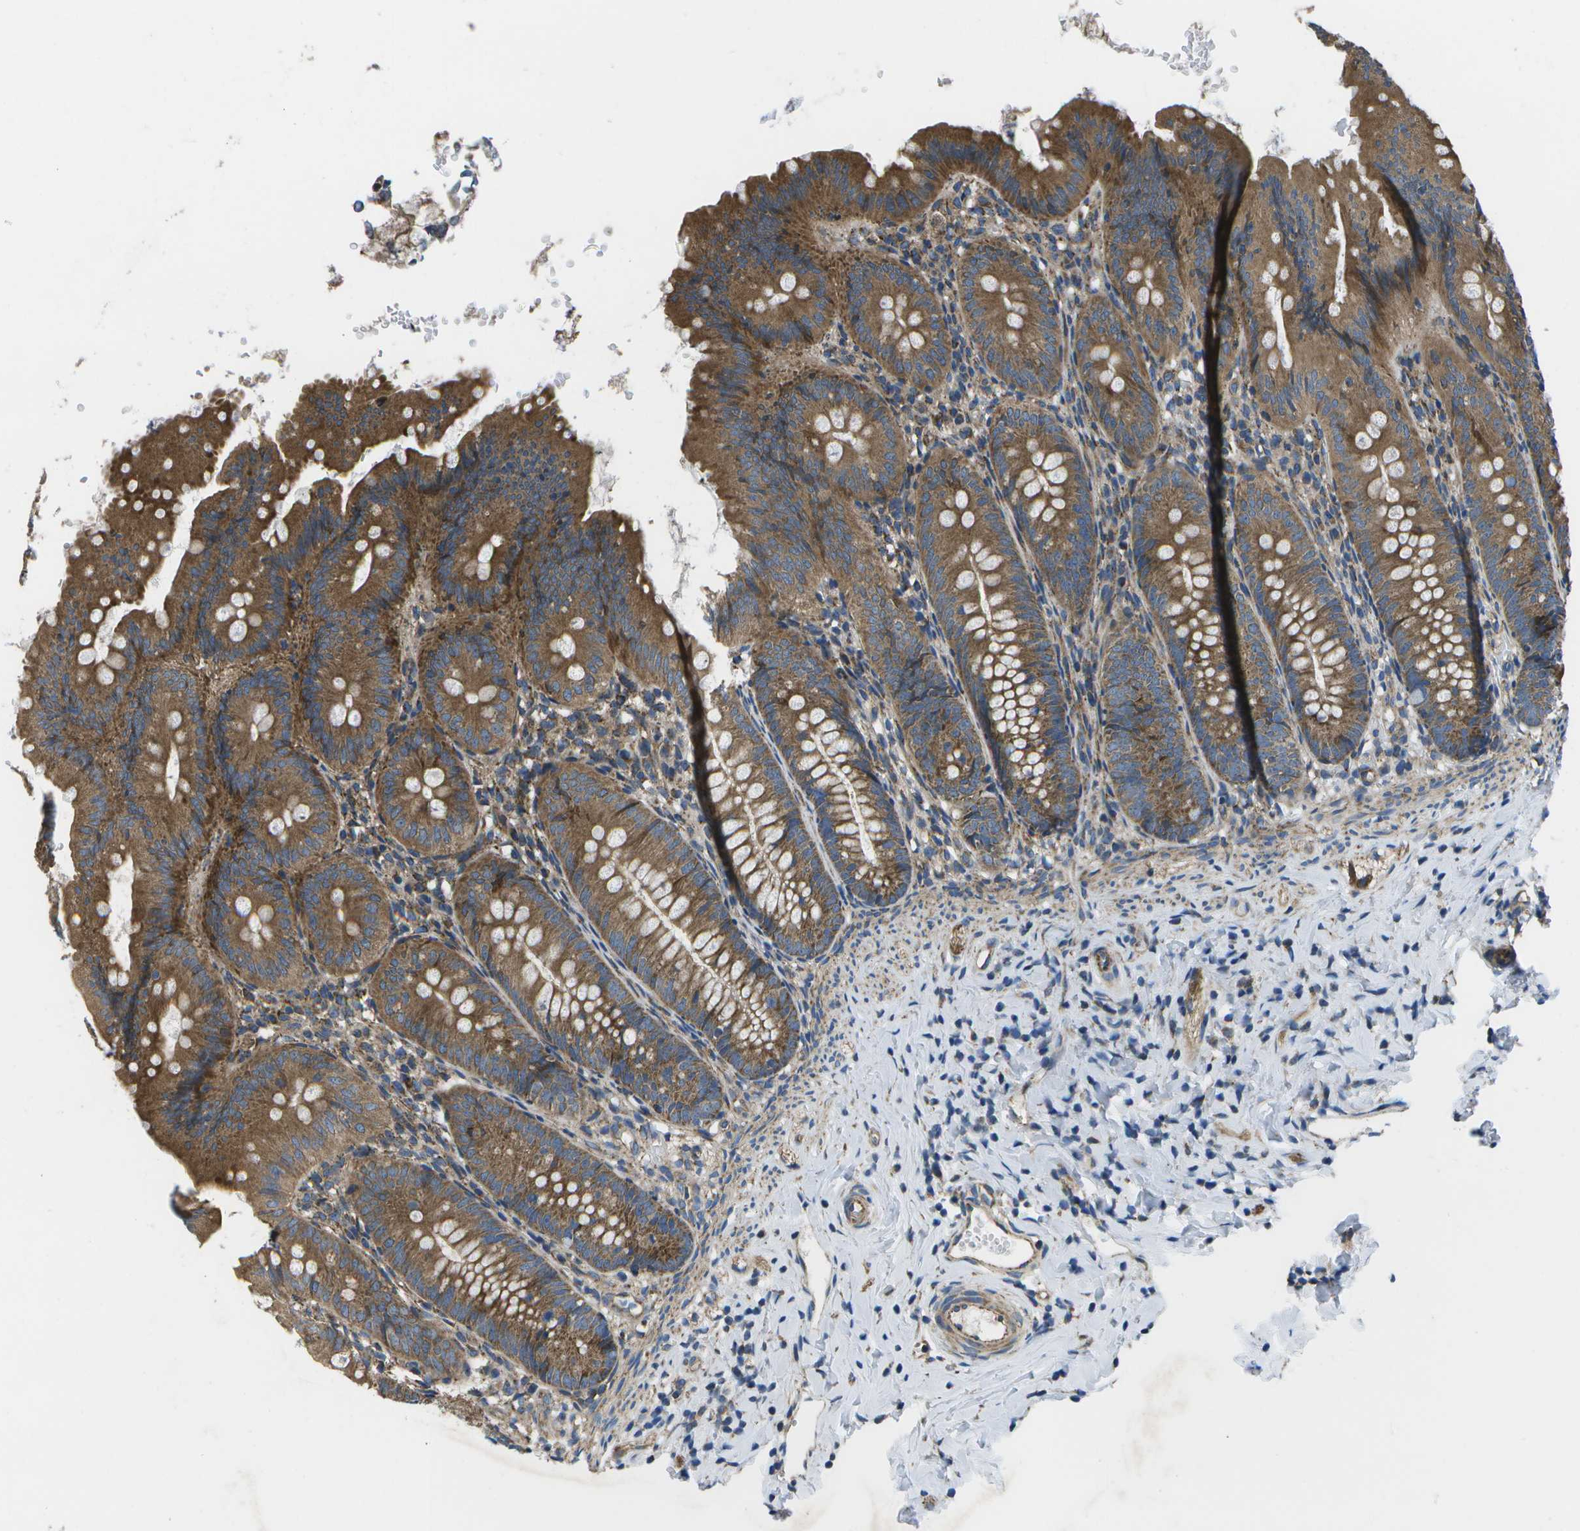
{"staining": {"intensity": "strong", "quantity": ">75%", "location": "cytoplasmic/membranous"}, "tissue": "appendix", "cell_type": "Glandular cells", "image_type": "normal", "snomed": [{"axis": "morphology", "description": "Normal tissue, NOS"}, {"axis": "topography", "description": "Appendix"}], "caption": "Immunohistochemistry micrograph of normal appendix: appendix stained using immunohistochemistry (IHC) exhibits high levels of strong protein expression localized specifically in the cytoplasmic/membranous of glandular cells, appearing as a cytoplasmic/membranous brown color.", "gene": "MVK", "patient": {"sex": "male", "age": 1}}